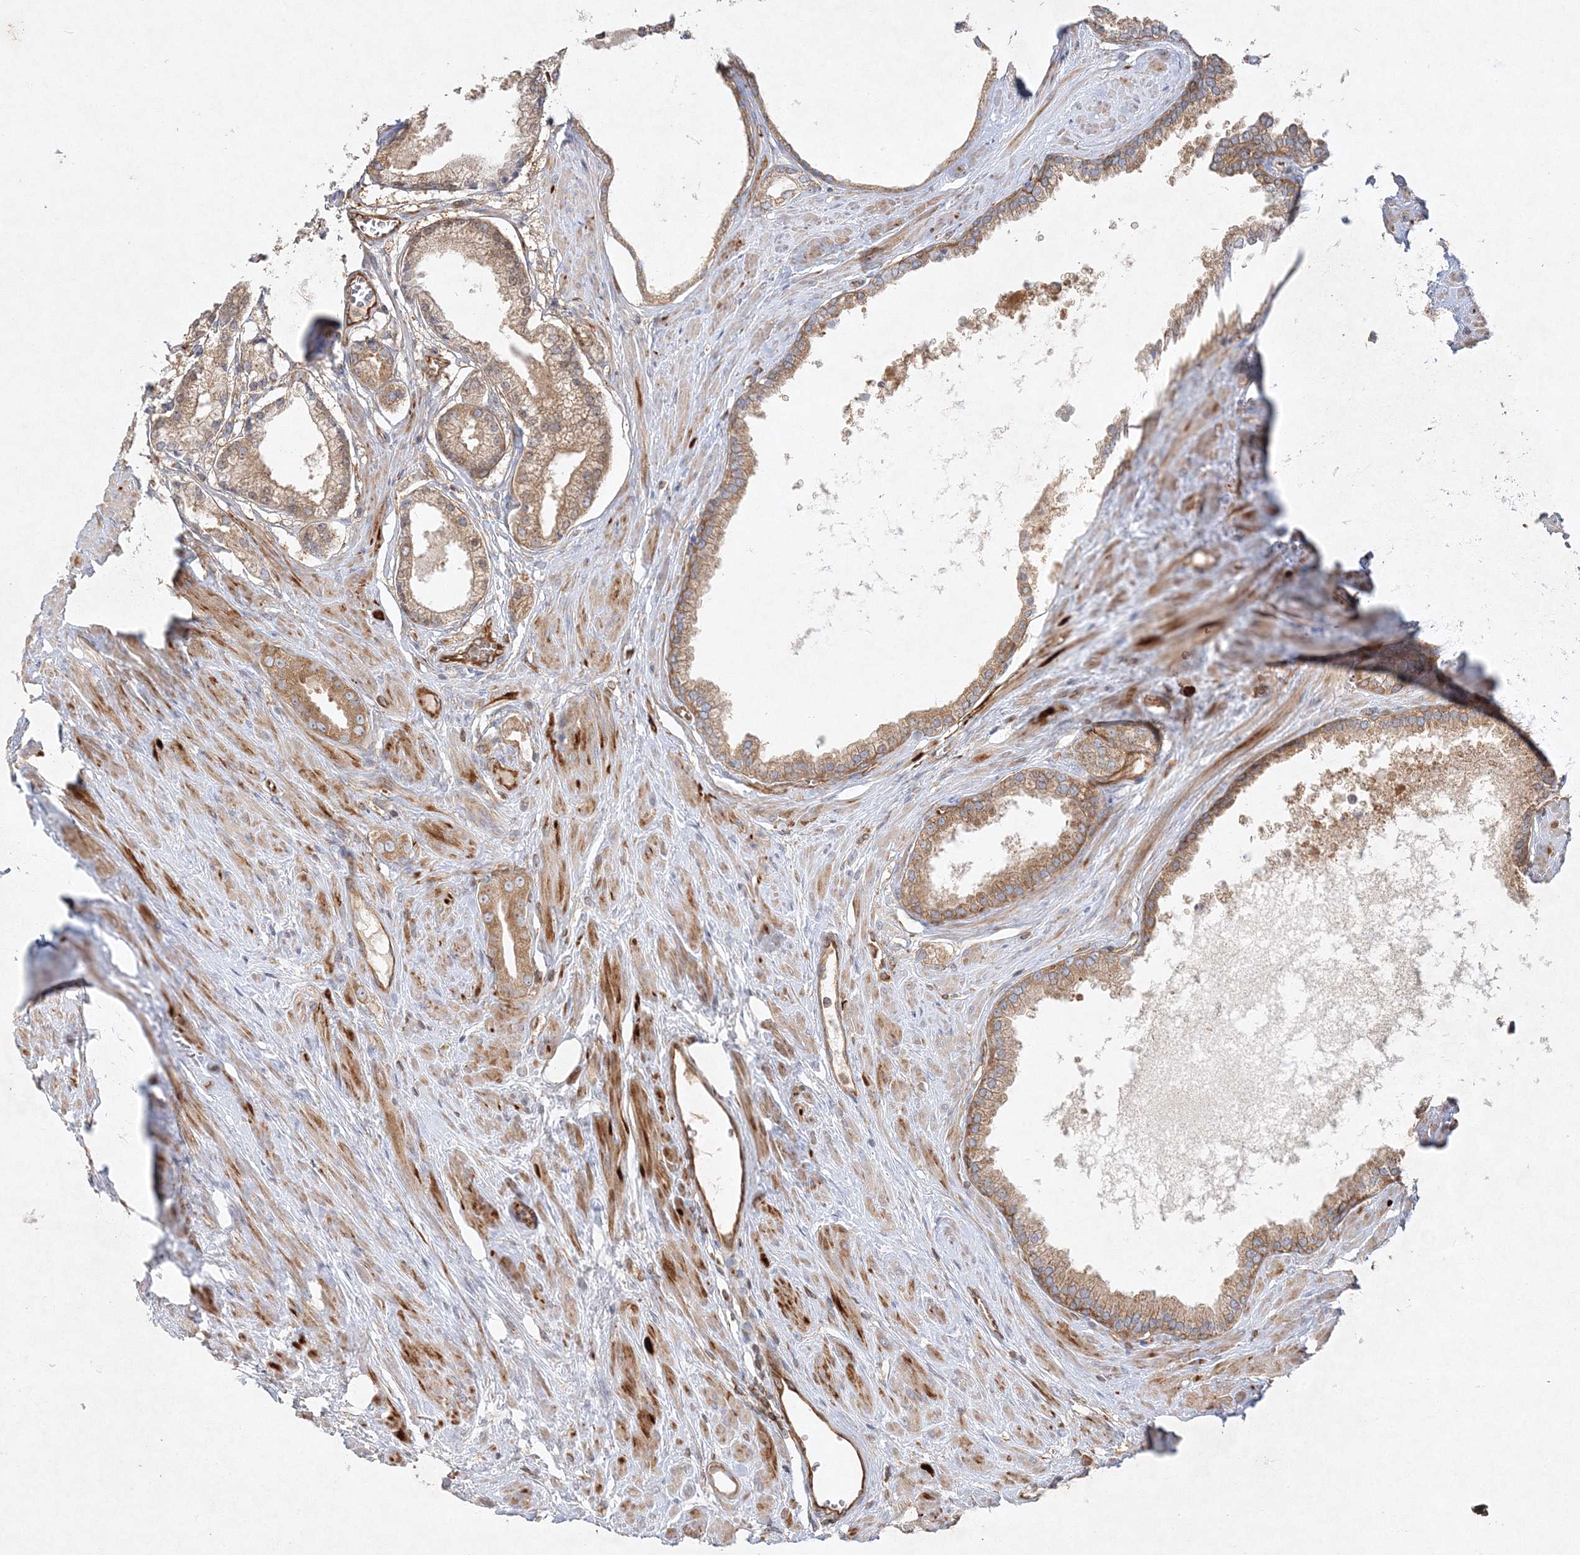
{"staining": {"intensity": "moderate", "quantity": ">75%", "location": "cytoplasmic/membranous"}, "tissue": "prostate cancer", "cell_type": "Tumor cells", "image_type": "cancer", "snomed": [{"axis": "morphology", "description": "Adenocarcinoma, Low grade"}, {"axis": "topography", "description": "Prostate"}], "caption": "This image demonstrates immunohistochemistry (IHC) staining of prostate low-grade adenocarcinoma, with medium moderate cytoplasmic/membranous expression in approximately >75% of tumor cells.", "gene": "WDR37", "patient": {"sex": "male", "age": 62}}